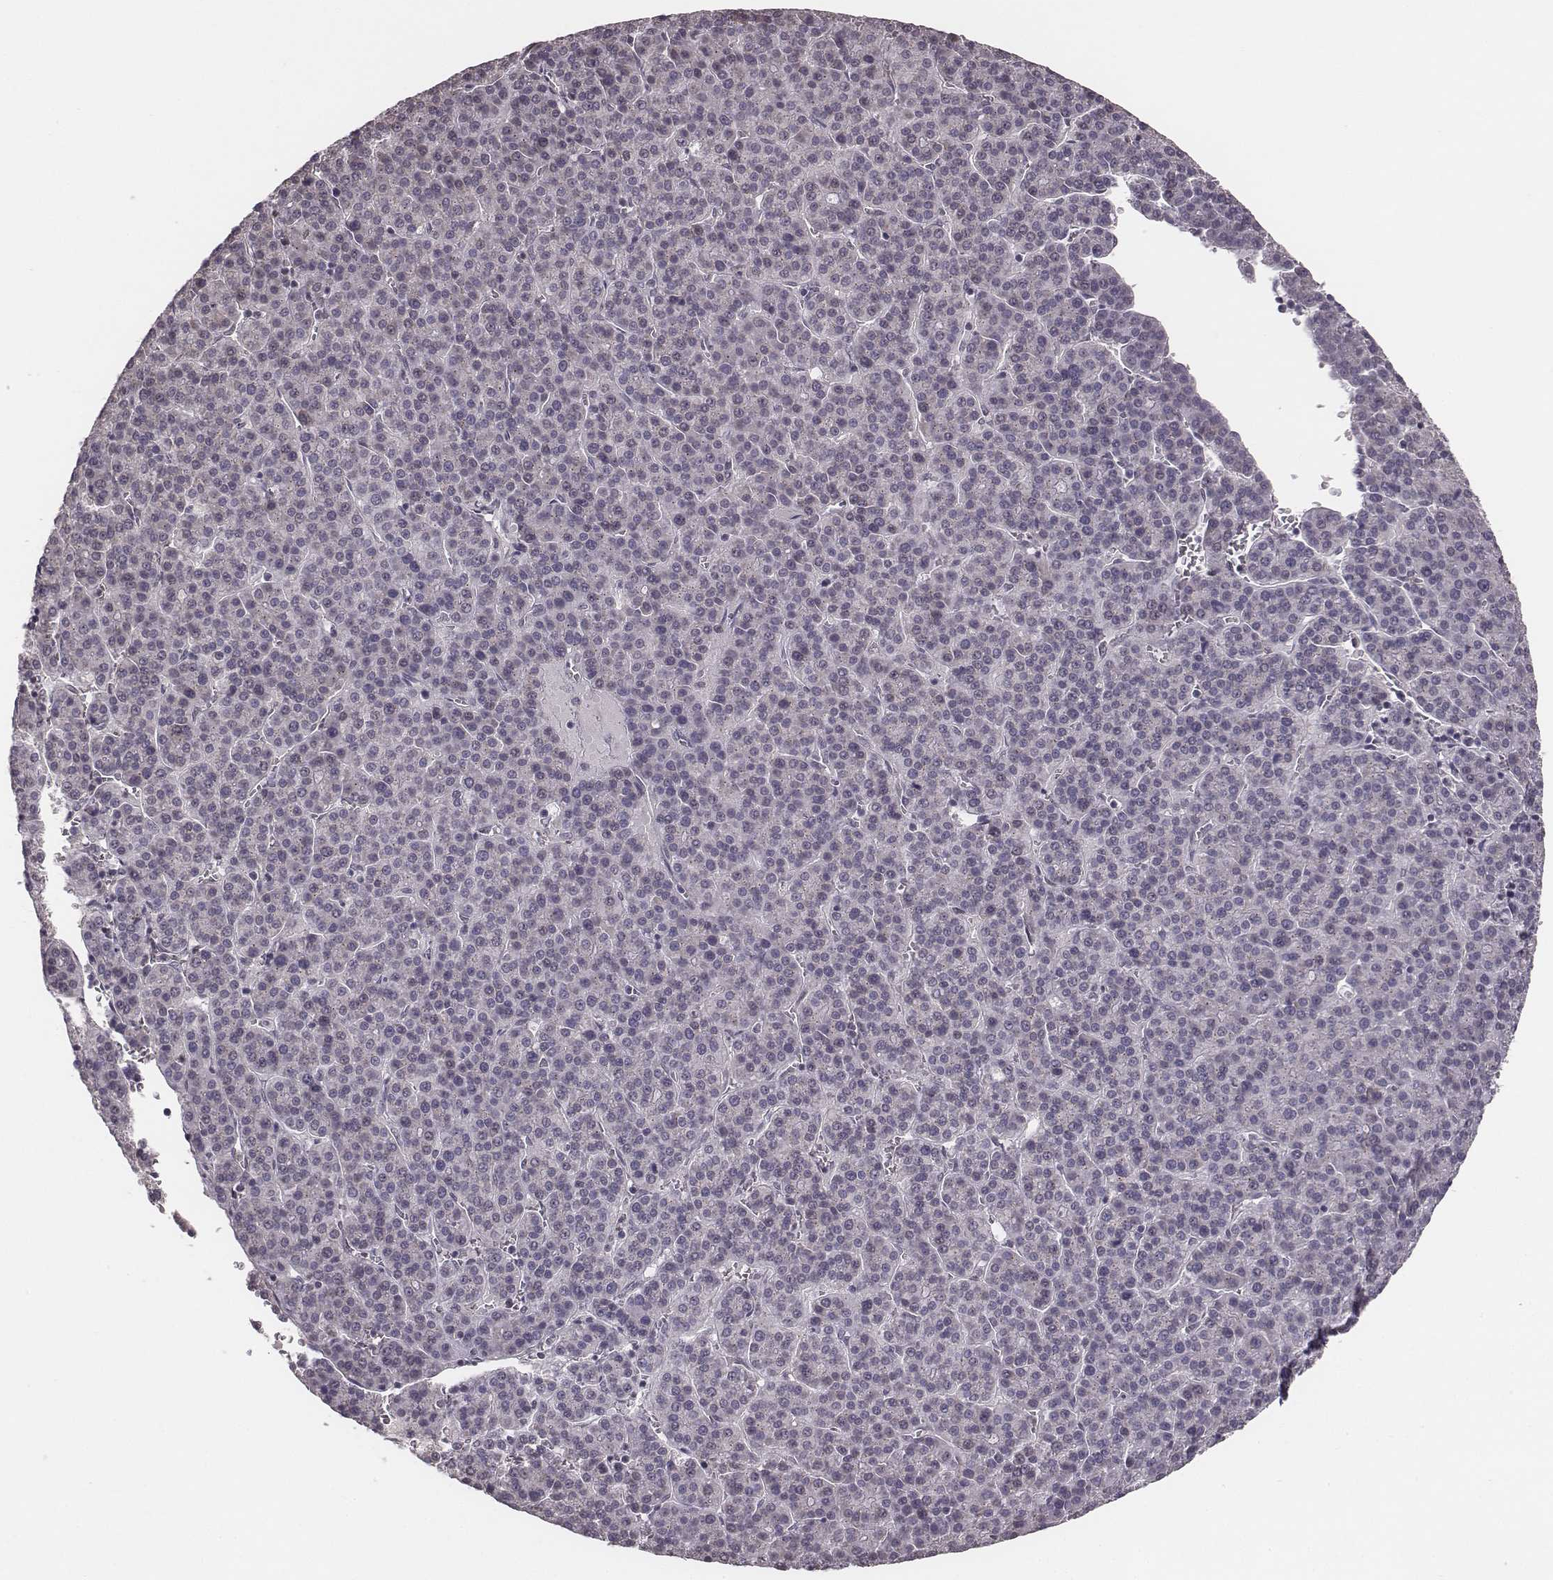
{"staining": {"intensity": "negative", "quantity": "none", "location": "none"}, "tissue": "liver cancer", "cell_type": "Tumor cells", "image_type": "cancer", "snomed": [{"axis": "morphology", "description": "Carcinoma, Hepatocellular, NOS"}, {"axis": "topography", "description": "Liver"}], "caption": "IHC of human liver hepatocellular carcinoma exhibits no staining in tumor cells. (Stains: DAB (3,3'-diaminobenzidine) immunohistochemistry (IHC) with hematoxylin counter stain, Microscopy: brightfield microscopy at high magnification).", "gene": "SLC7A4", "patient": {"sex": "female", "age": 58}}